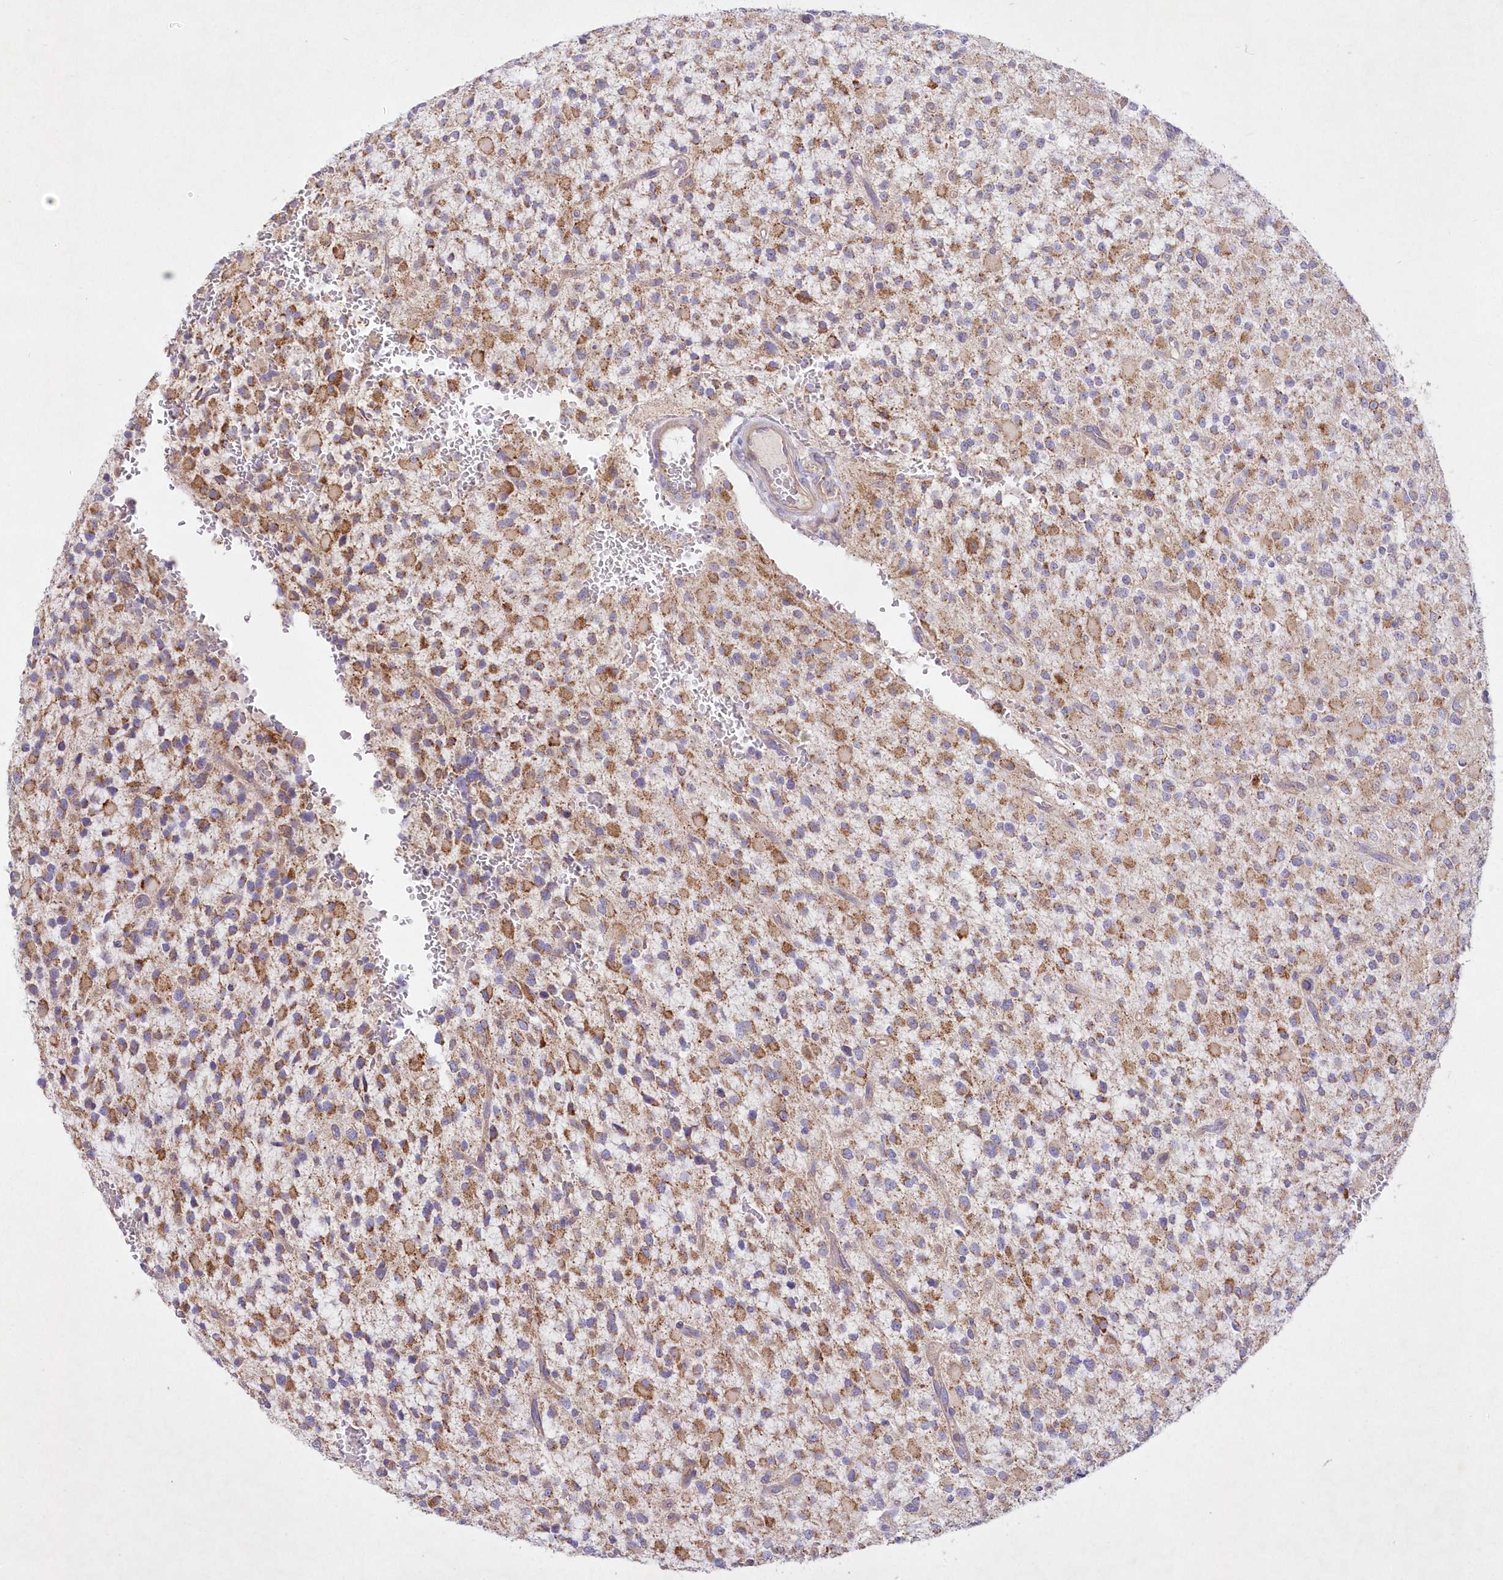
{"staining": {"intensity": "moderate", "quantity": ">75%", "location": "cytoplasmic/membranous"}, "tissue": "glioma", "cell_type": "Tumor cells", "image_type": "cancer", "snomed": [{"axis": "morphology", "description": "Glioma, malignant, High grade"}, {"axis": "topography", "description": "Brain"}], "caption": "Protein staining of glioma tissue shows moderate cytoplasmic/membranous staining in about >75% of tumor cells.", "gene": "ITSN2", "patient": {"sex": "male", "age": 34}}